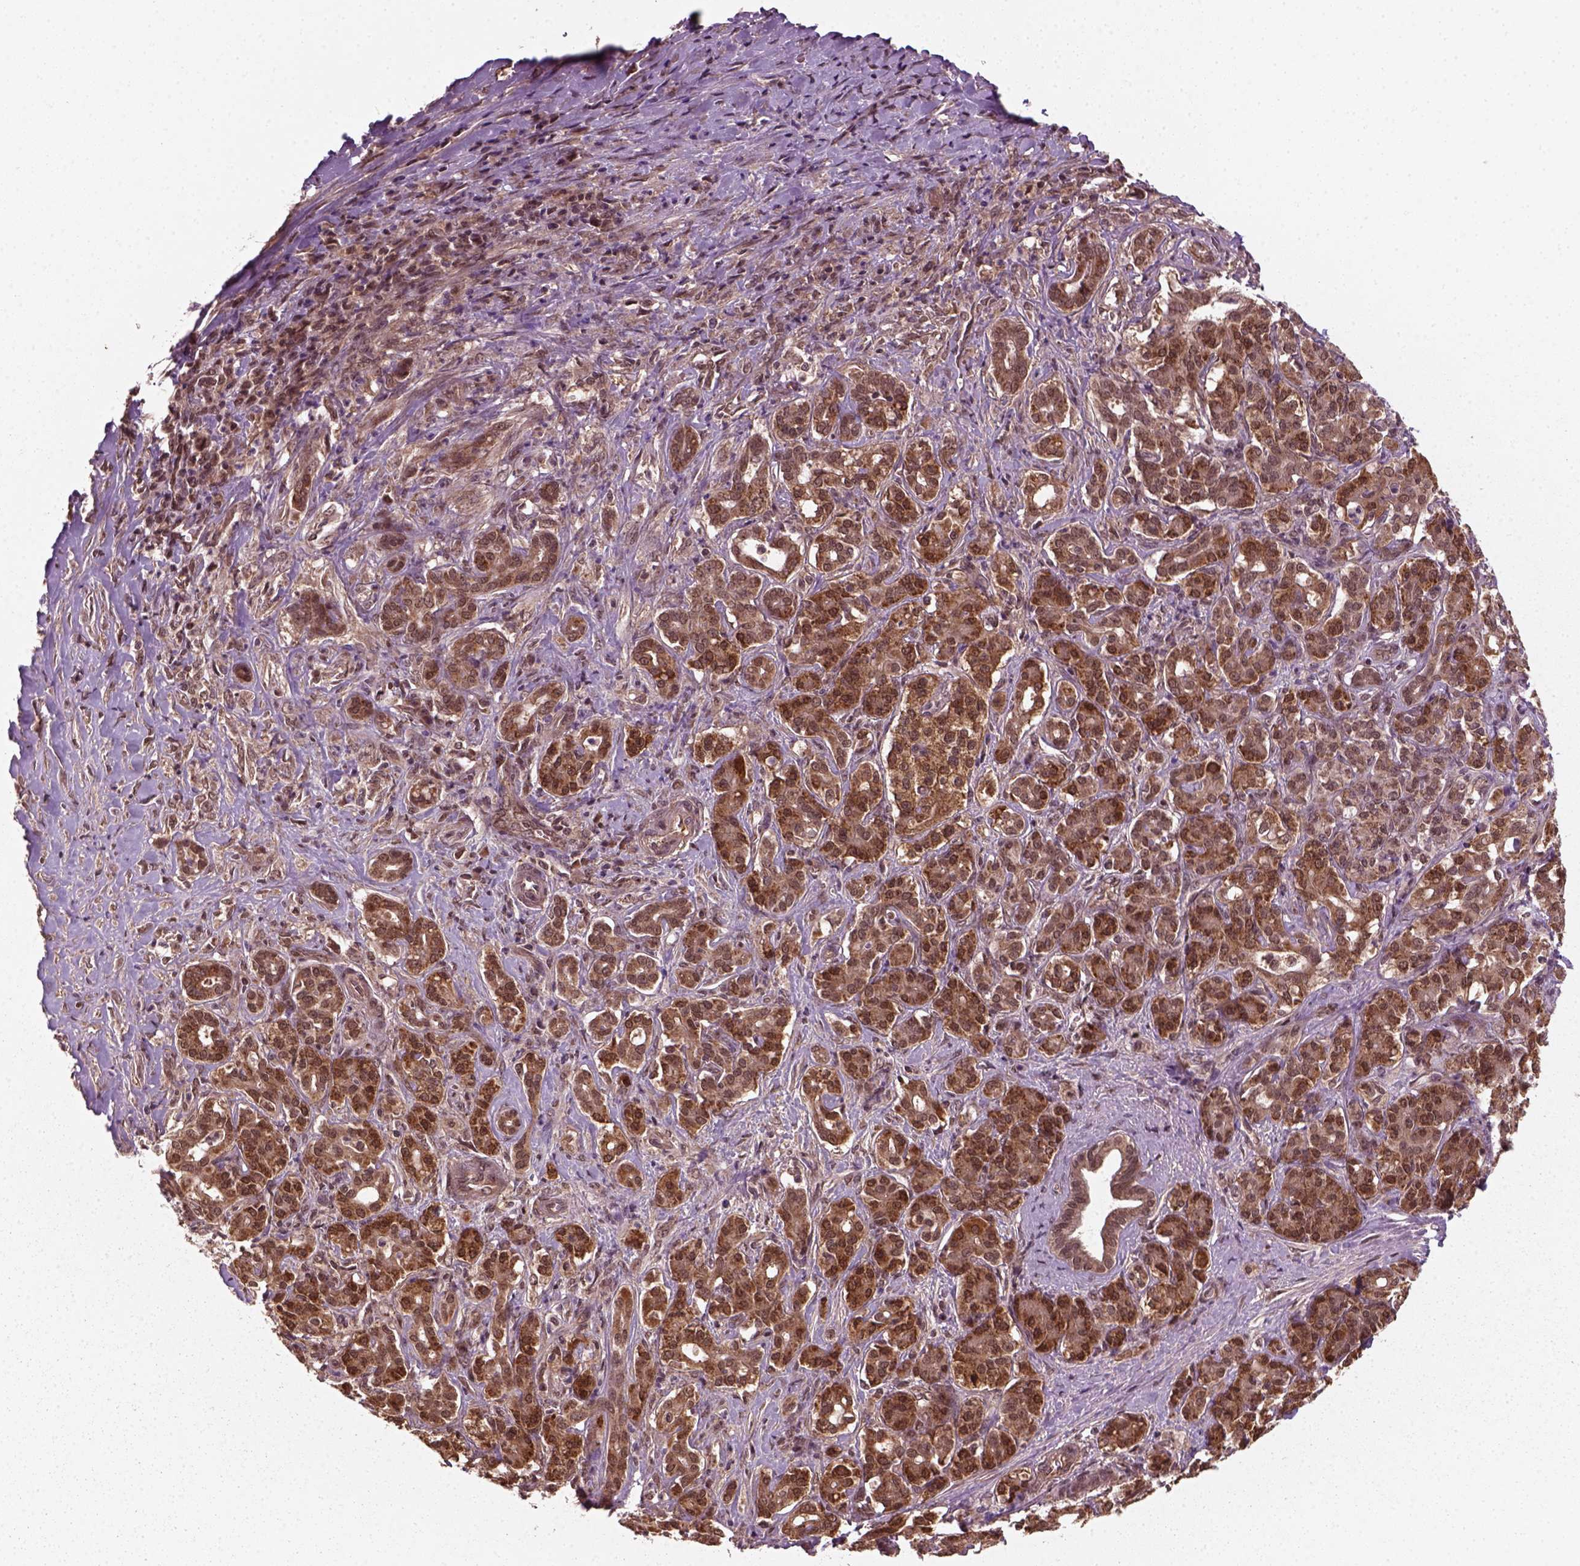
{"staining": {"intensity": "strong", "quantity": ">75%", "location": "cytoplasmic/membranous,nuclear"}, "tissue": "pancreatic cancer", "cell_type": "Tumor cells", "image_type": "cancer", "snomed": [{"axis": "morphology", "description": "Normal tissue, NOS"}, {"axis": "morphology", "description": "Inflammation, NOS"}, {"axis": "morphology", "description": "Adenocarcinoma, NOS"}, {"axis": "topography", "description": "Pancreas"}], "caption": "Strong cytoplasmic/membranous and nuclear protein expression is appreciated in approximately >75% of tumor cells in pancreatic cancer.", "gene": "NUDT9", "patient": {"sex": "male", "age": 57}}